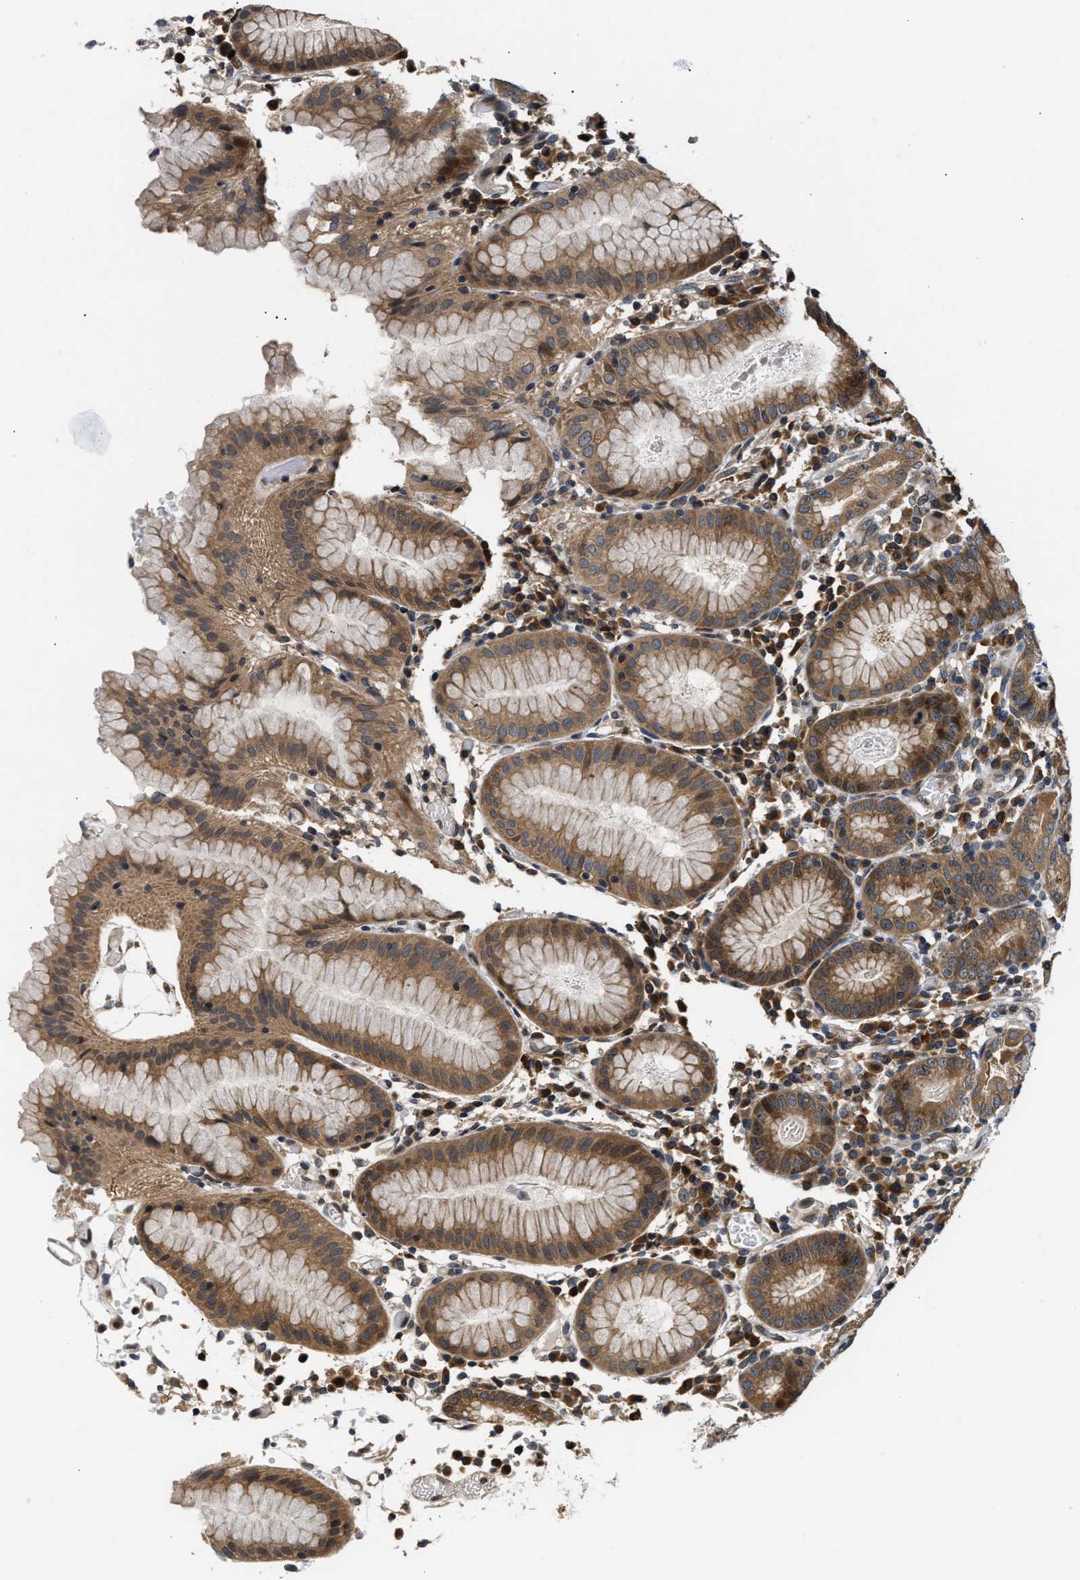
{"staining": {"intensity": "moderate", "quantity": ">75%", "location": "cytoplasmic/membranous"}, "tissue": "stomach", "cell_type": "Glandular cells", "image_type": "normal", "snomed": [{"axis": "morphology", "description": "Normal tissue, NOS"}, {"axis": "topography", "description": "Stomach"}, {"axis": "topography", "description": "Stomach, lower"}], "caption": "Normal stomach shows moderate cytoplasmic/membranous expression in about >75% of glandular cells, visualized by immunohistochemistry.", "gene": "RAB29", "patient": {"sex": "female", "age": 75}}